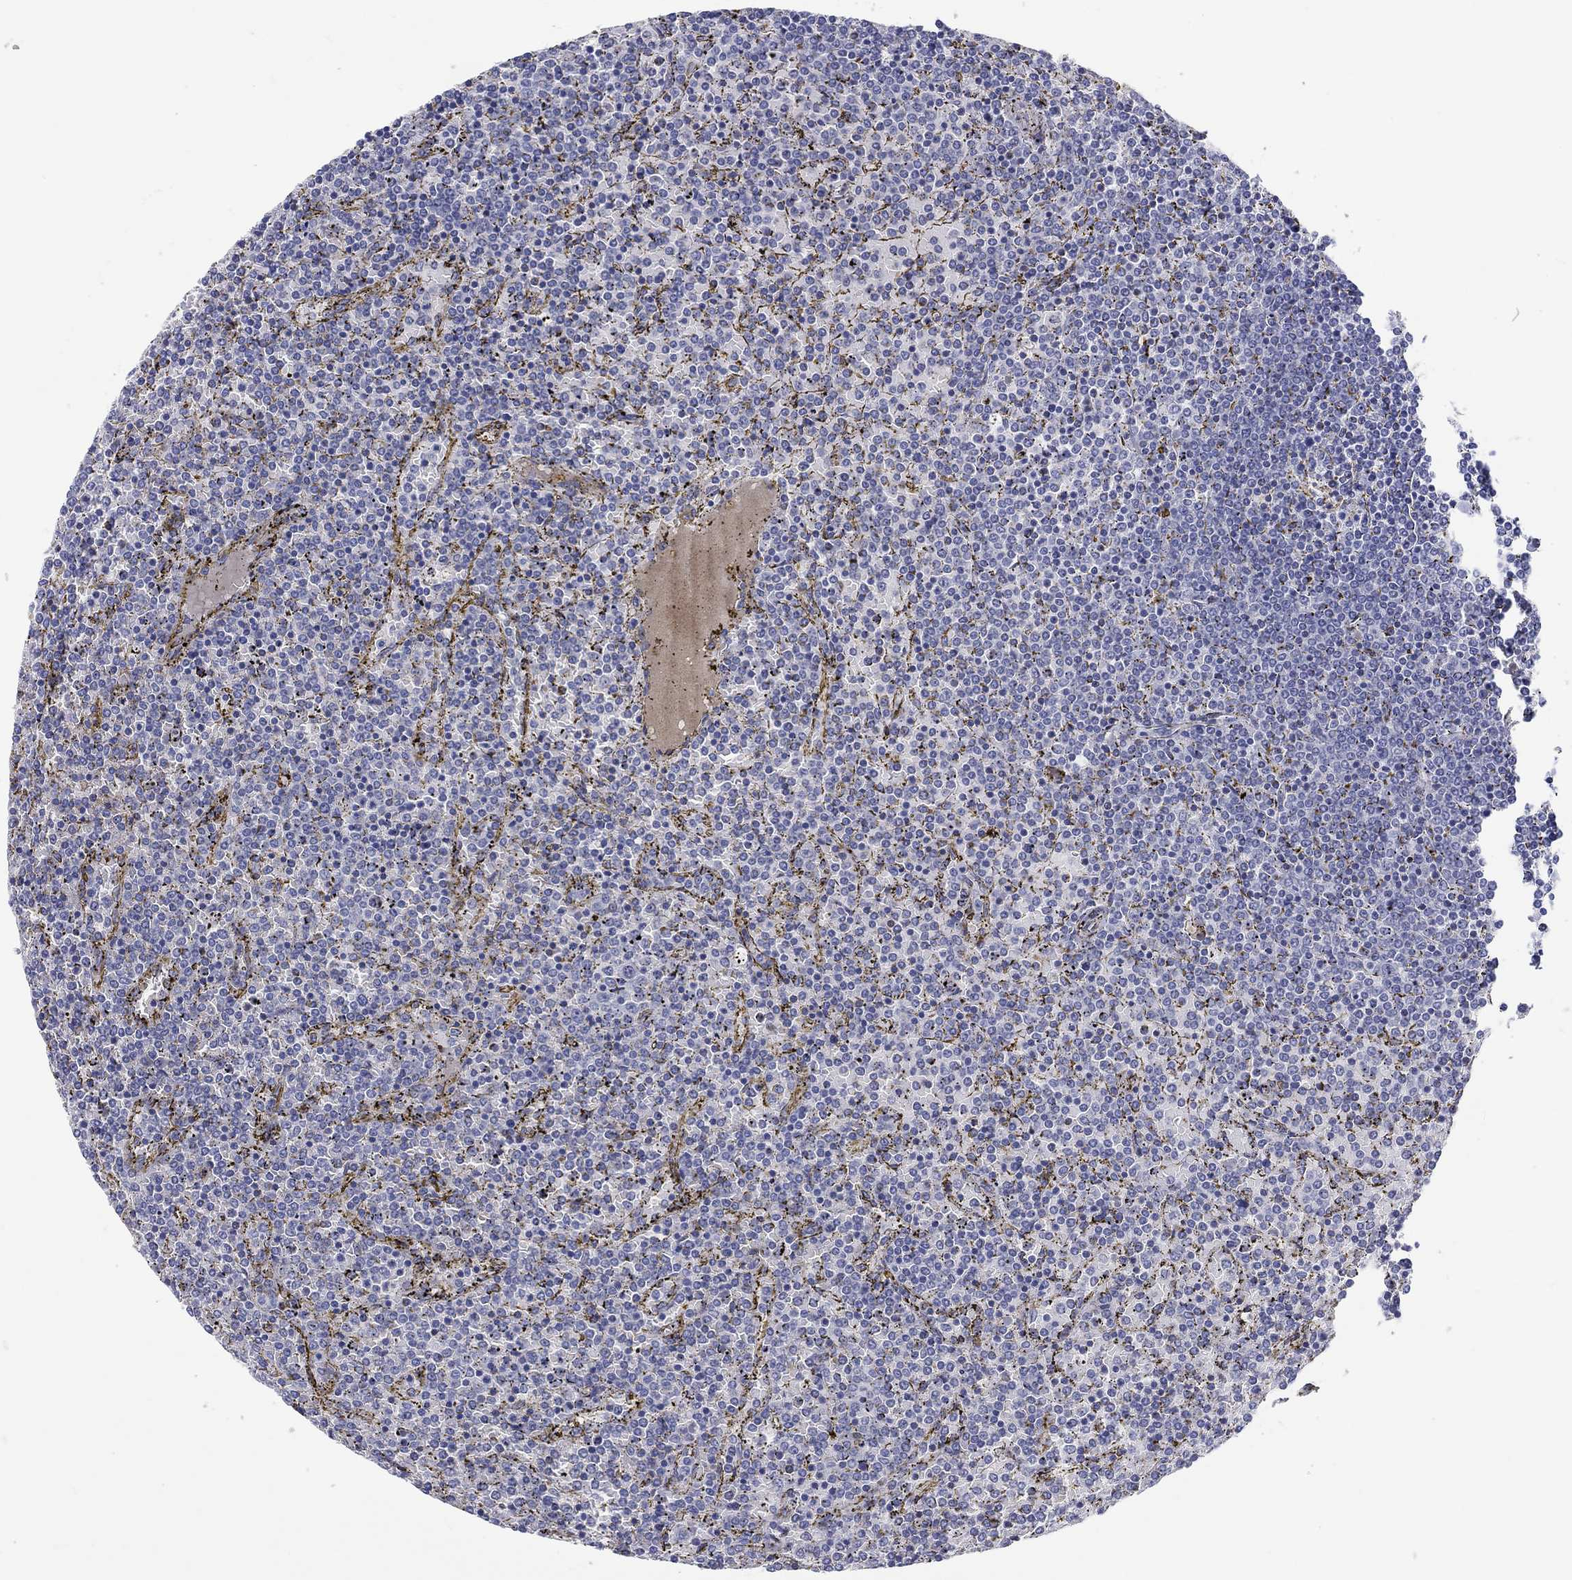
{"staining": {"intensity": "negative", "quantity": "none", "location": "none"}, "tissue": "lymphoma", "cell_type": "Tumor cells", "image_type": "cancer", "snomed": [{"axis": "morphology", "description": "Malignant lymphoma, non-Hodgkin's type, Low grade"}, {"axis": "topography", "description": "Spleen"}], "caption": "Tumor cells are negative for protein expression in human malignant lymphoma, non-Hodgkin's type (low-grade).", "gene": "ERMP1", "patient": {"sex": "female", "age": 77}}